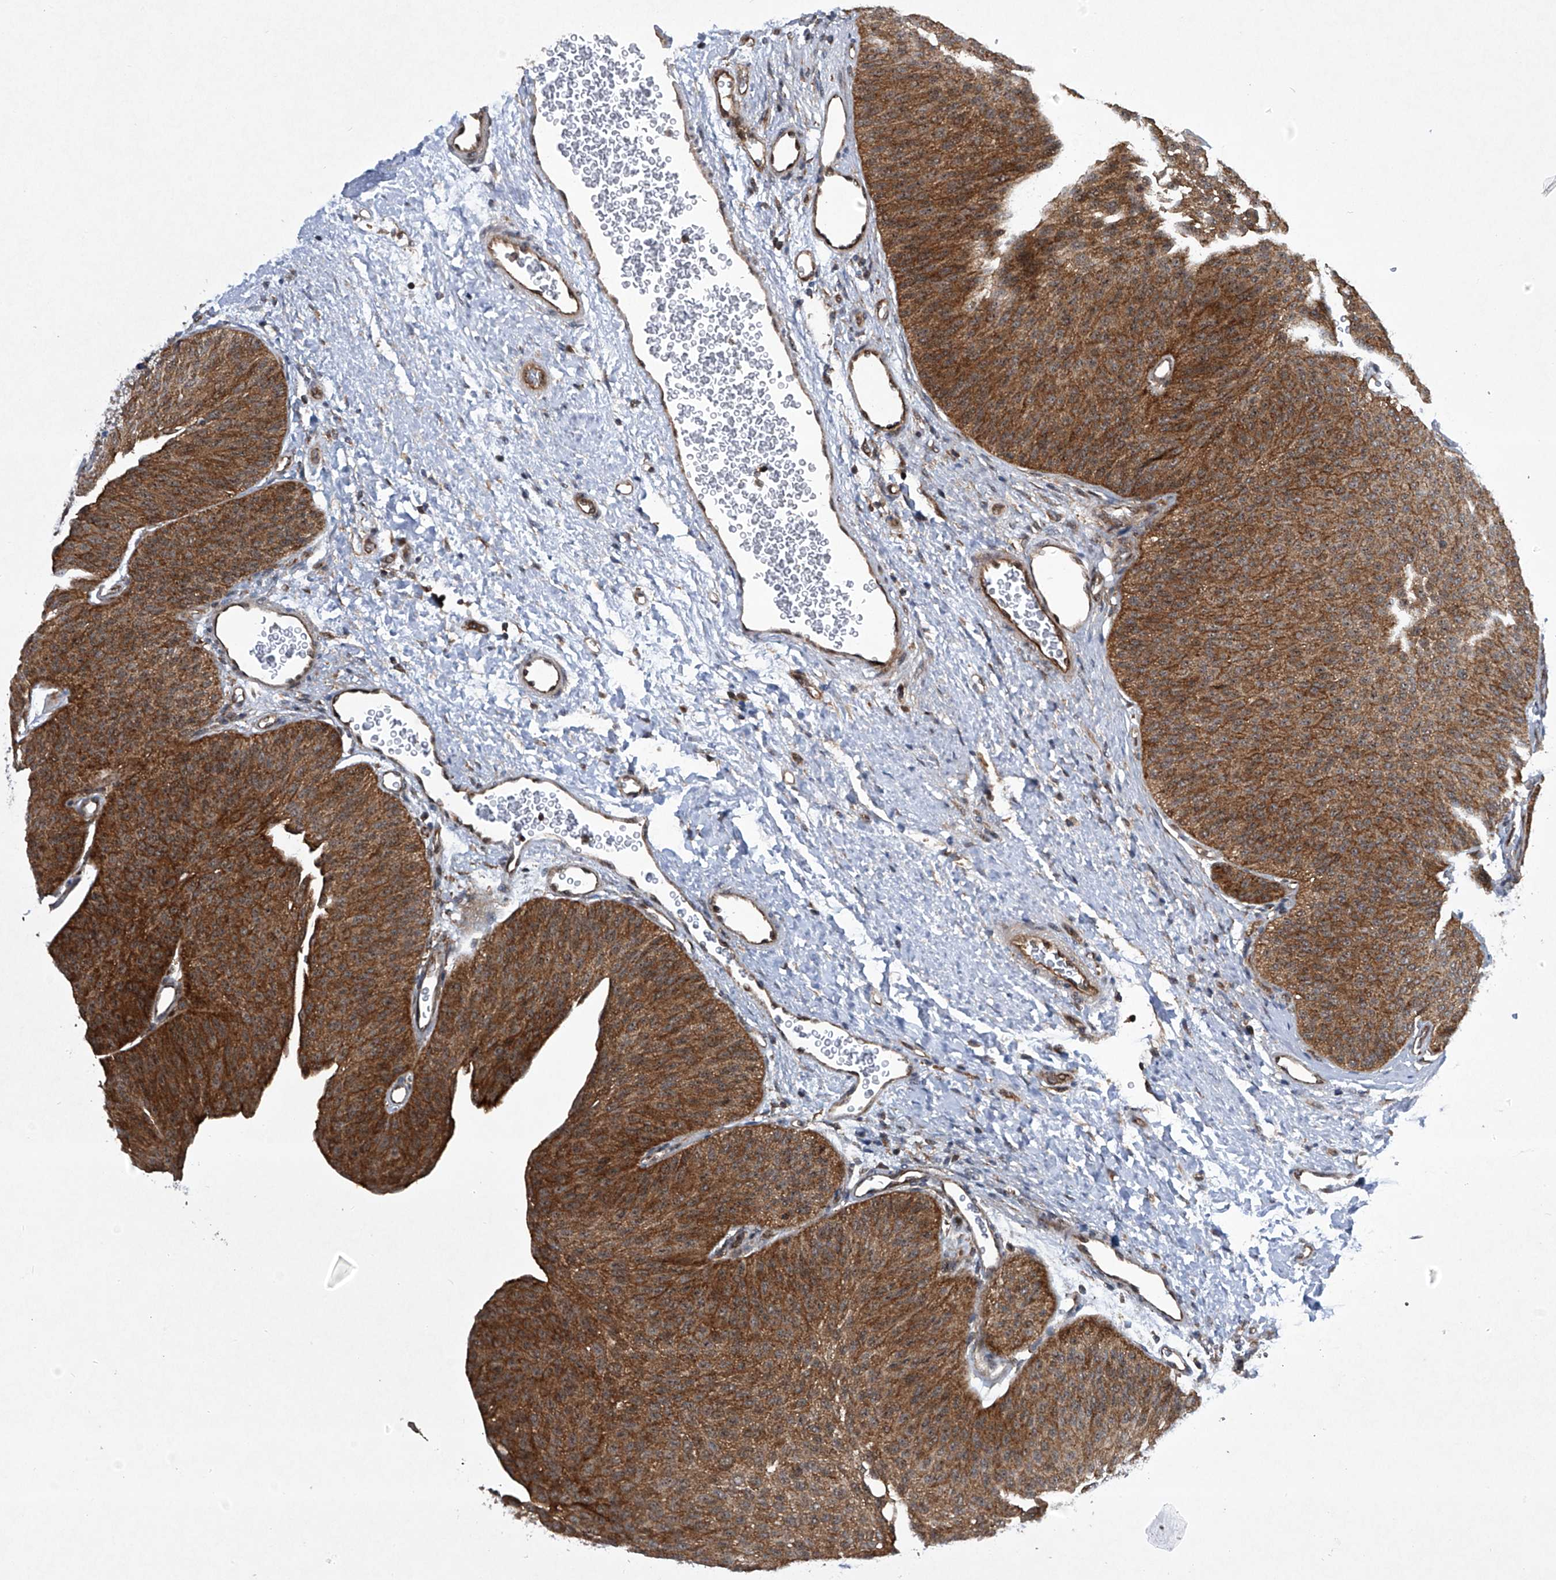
{"staining": {"intensity": "strong", "quantity": ">75%", "location": "cytoplasmic/membranous"}, "tissue": "urothelial cancer", "cell_type": "Tumor cells", "image_type": "cancer", "snomed": [{"axis": "morphology", "description": "Urothelial carcinoma, Low grade"}, {"axis": "topography", "description": "Urinary bladder"}], "caption": "Immunohistochemistry image of urothelial carcinoma (low-grade) stained for a protein (brown), which demonstrates high levels of strong cytoplasmic/membranous staining in about >75% of tumor cells.", "gene": "CISH", "patient": {"sex": "female", "age": 60}}